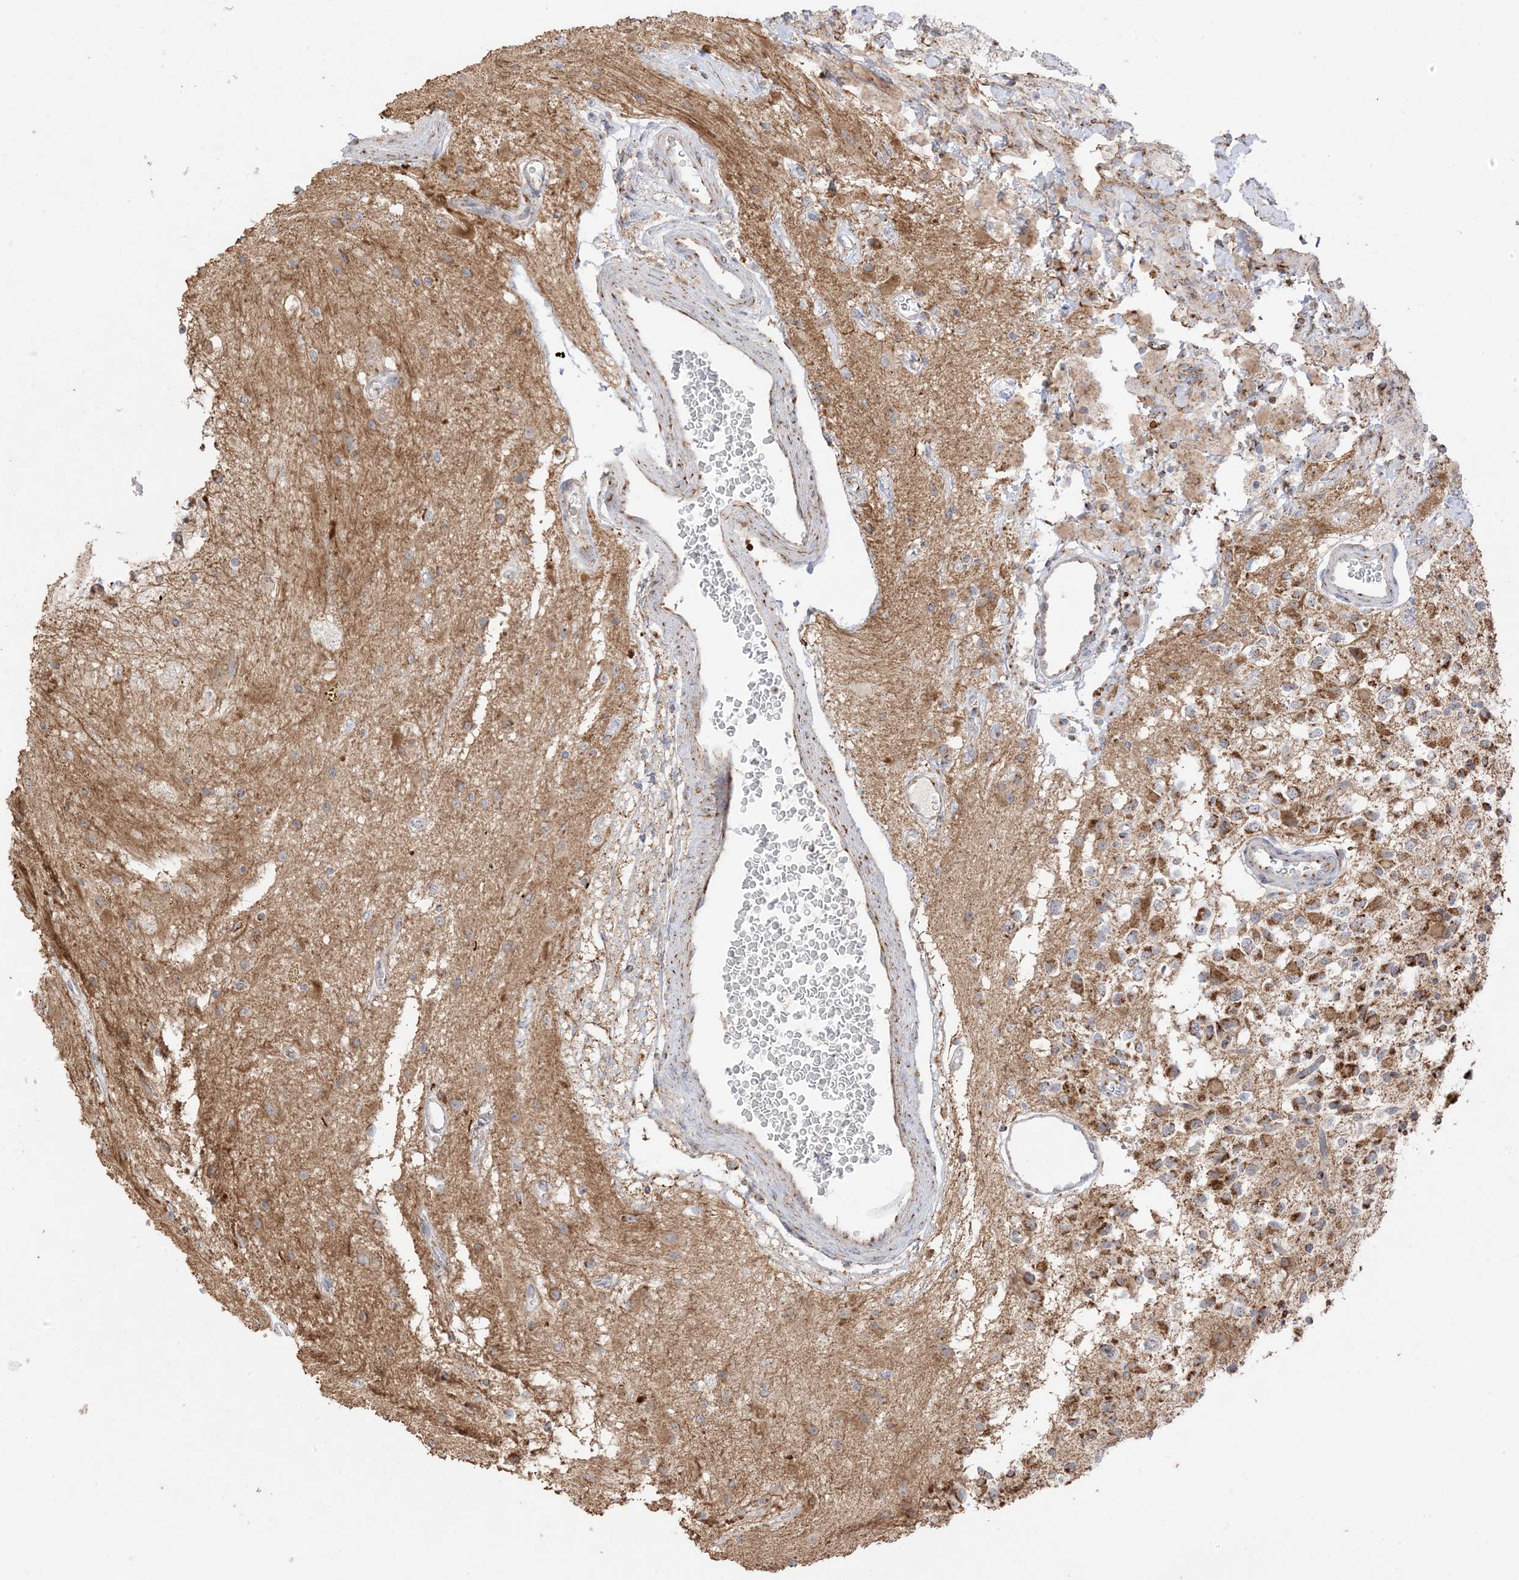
{"staining": {"intensity": "moderate", "quantity": "25%-75%", "location": "cytoplasmic/membranous"}, "tissue": "glioma", "cell_type": "Tumor cells", "image_type": "cancer", "snomed": [{"axis": "morphology", "description": "Glioma, malignant, High grade"}, {"axis": "topography", "description": "Brain"}], "caption": "IHC (DAB (3,3'-diaminobenzidine)) staining of glioma displays moderate cytoplasmic/membranous protein expression in about 25%-75% of tumor cells.", "gene": "SLC25A12", "patient": {"sex": "male", "age": 34}}